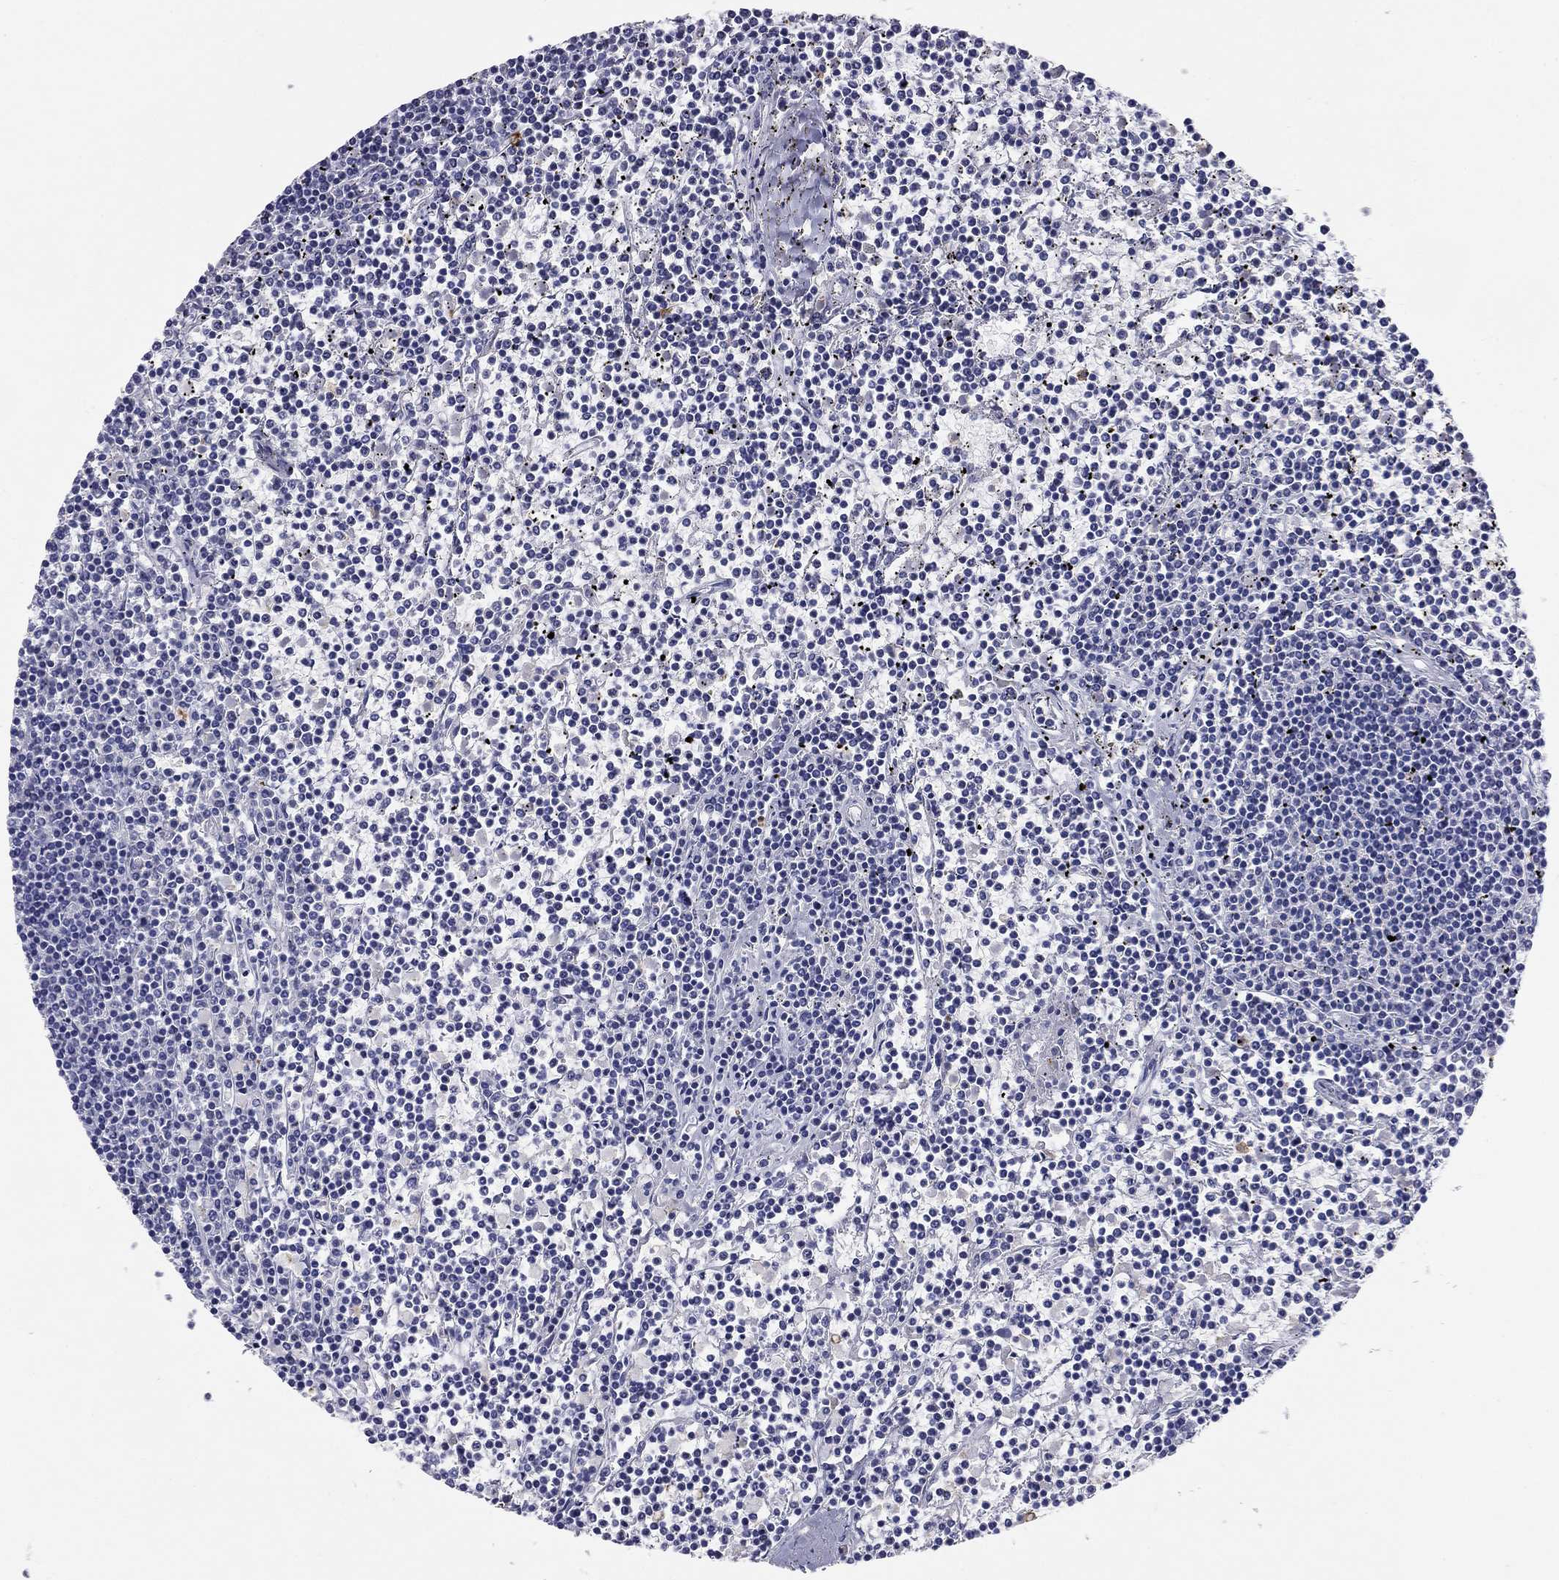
{"staining": {"intensity": "negative", "quantity": "none", "location": "none"}, "tissue": "lymphoma", "cell_type": "Tumor cells", "image_type": "cancer", "snomed": [{"axis": "morphology", "description": "Malignant lymphoma, non-Hodgkin's type, Low grade"}, {"axis": "topography", "description": "Spleen"}], "caption": "This histopathology image is of low-grade malignant lymphoma, non-Hodgkin's type stained with immunohistochemistry to label a protein in brown with the nuclei are counter-stained blue. There is no staining in tumor cells.", "gene": "NDUFA4L2", "patient": {"sex": "female", "age": 19}}